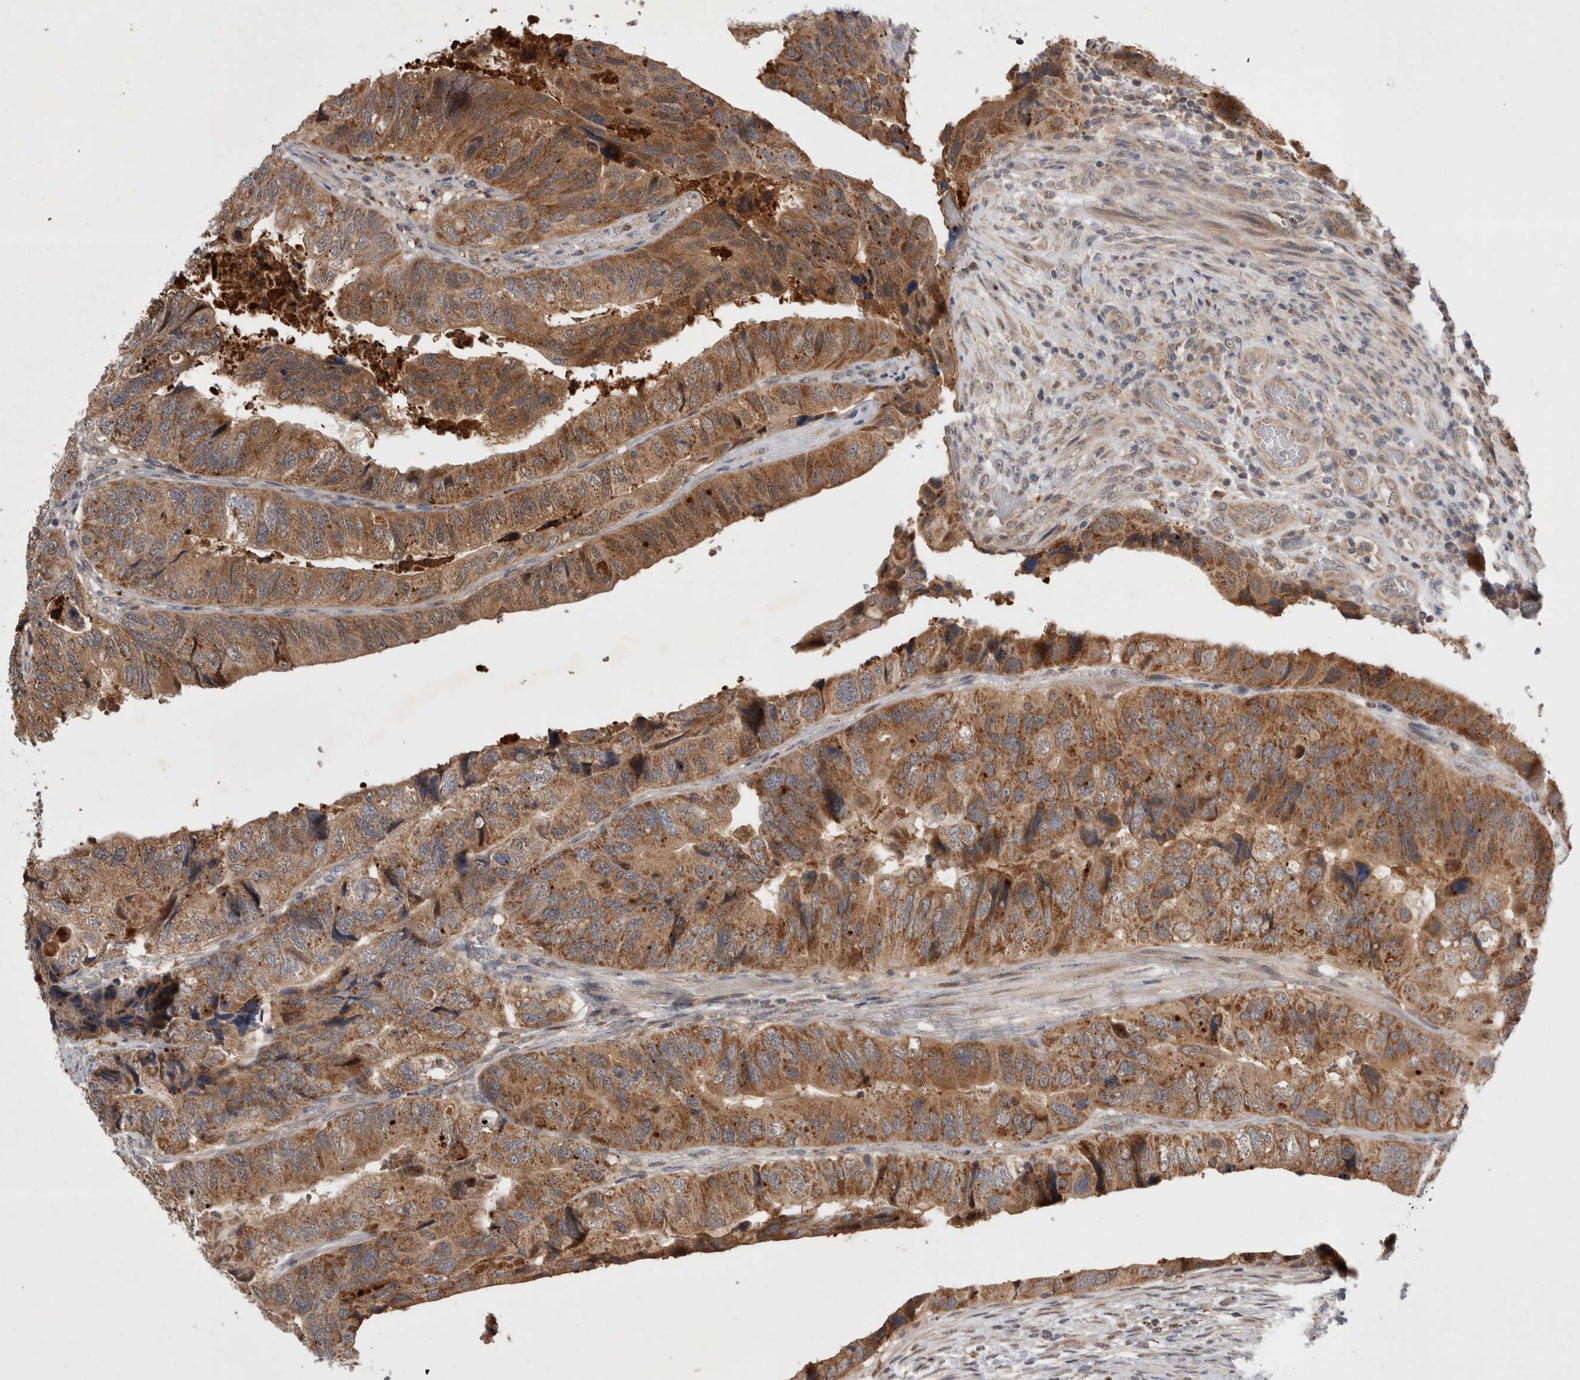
{"staining": {"intensity": "moderate", "quantity": ">75%", "location": "cytoplasmic/membranous"}, "tissue": "colorectal cancer", "cell_type": "Tumor cells", "image_type": "cancer", "snomed": [{"axis": "morphology", "description": "Adenocarcinoma, NOS"}, {"axis": "topography", "description": "Rectum"}], "caption": "Immunohistochemical staining of human colorectal cancer (adenocarcinoma) displays medium levels of moderate cytoplasmic/membranous staining in approximately >75% of tumor cells.", "gene": "MRPL37", "patient": {"sex": "male", "age": 63}}